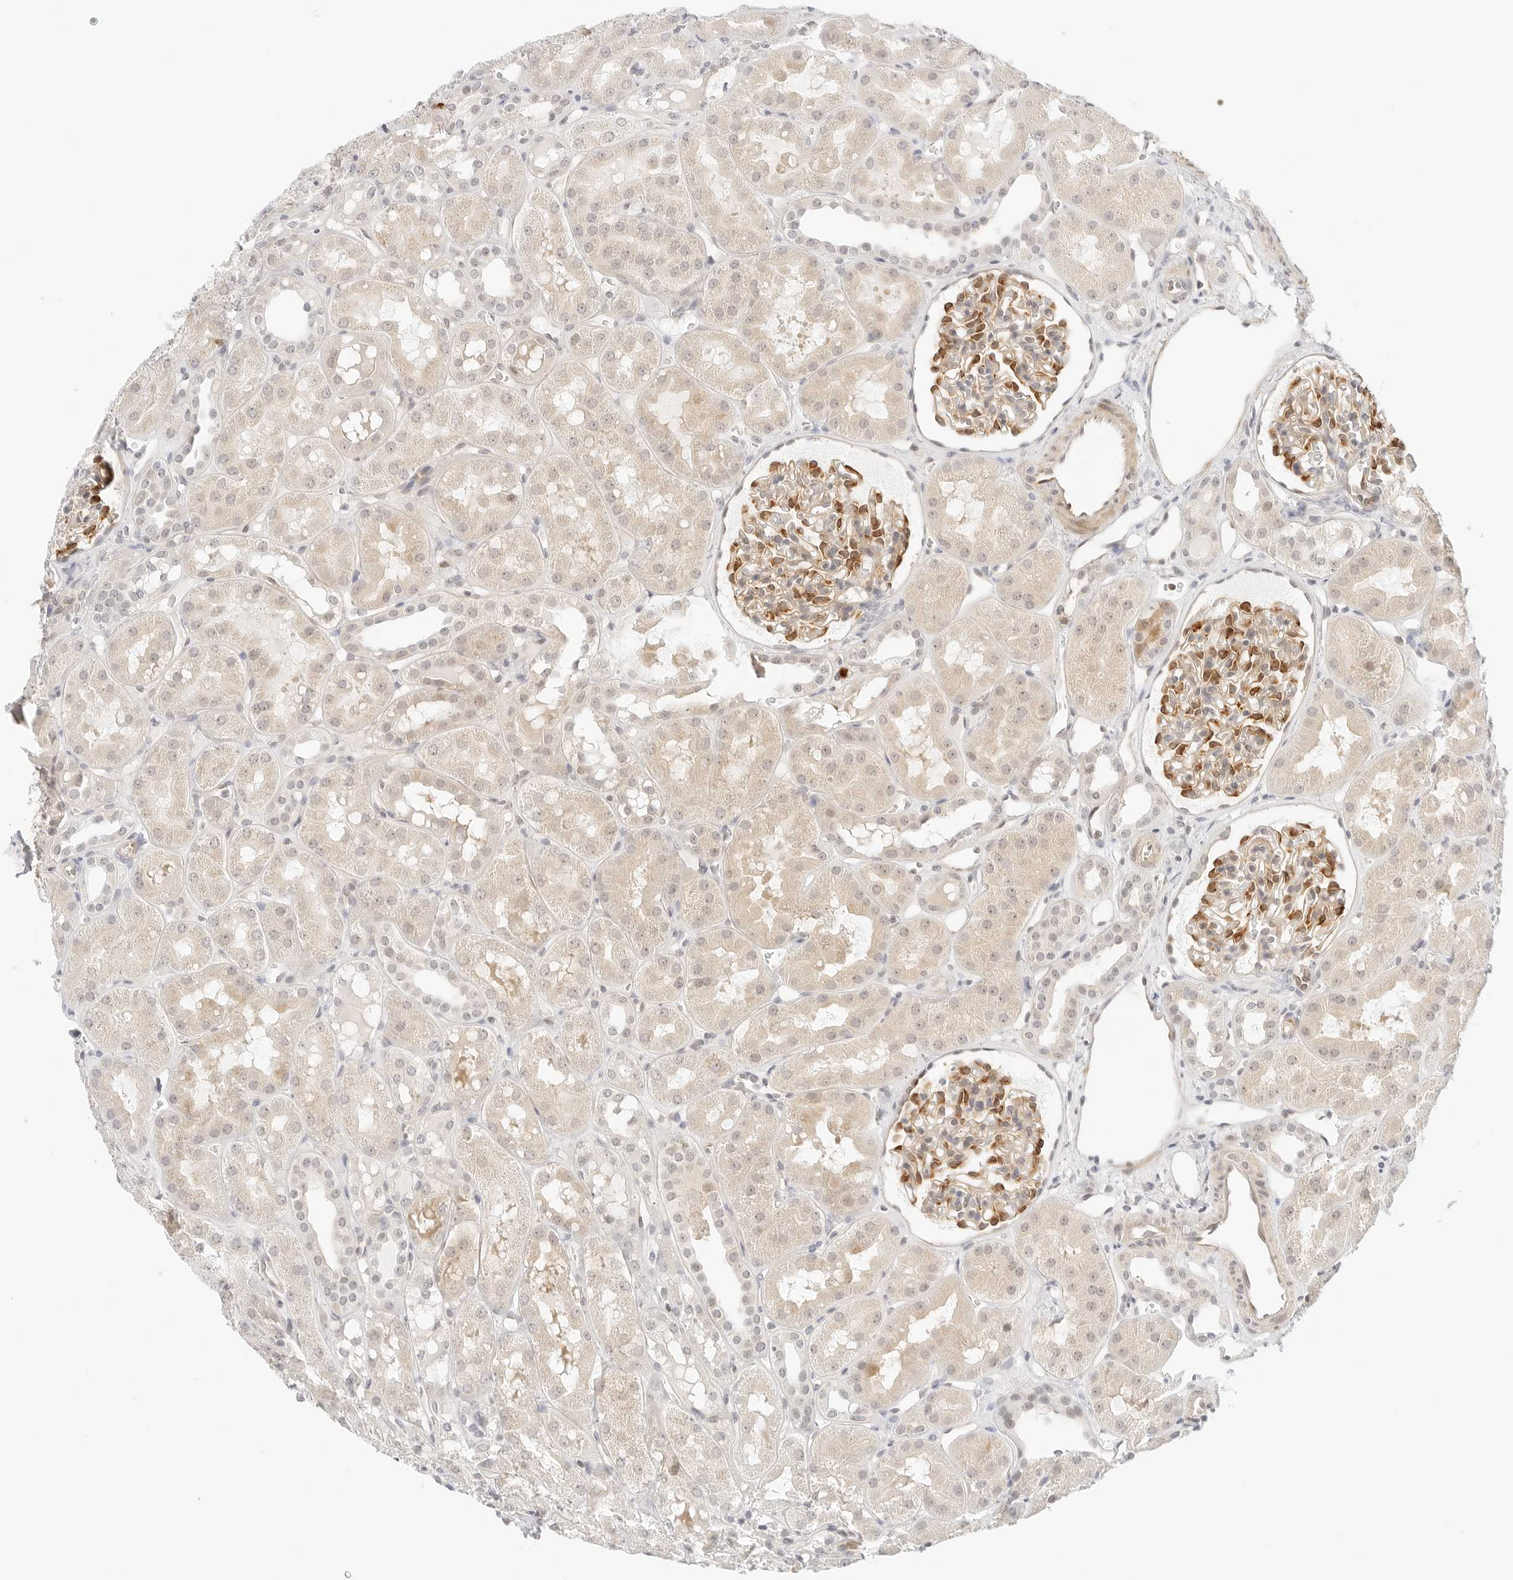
{"staining": {"intensity": "moderate", "quantity": "25%-75%", "location": "cytoplasmic/membranous"}, "tissue": "kidney", "cell_type": "Cells in glomeruli", "image_type": "normal", "snomed": [{"axis": "morphology", "description": "Normal tissue, NOS"}, {"axis": "topography", "description": "Kidney"}], "caption": "Immunohistochemistry (IHC) staining of unremarkable kidney, which demonstrates medium levels of moderate cytoplasmic/membranous staining in about 25%-75% of cells in glomeruli indicating moderate cytoplasmic/membranous protein expression. The staining was performed using DAB (3,3'-diaminobenzidine) (brown) for protein detection and nuclei were counterstained in hematoxylin (blue).", "gene": "TEKT2", "patient": {"sex": "male", "age": 16}}